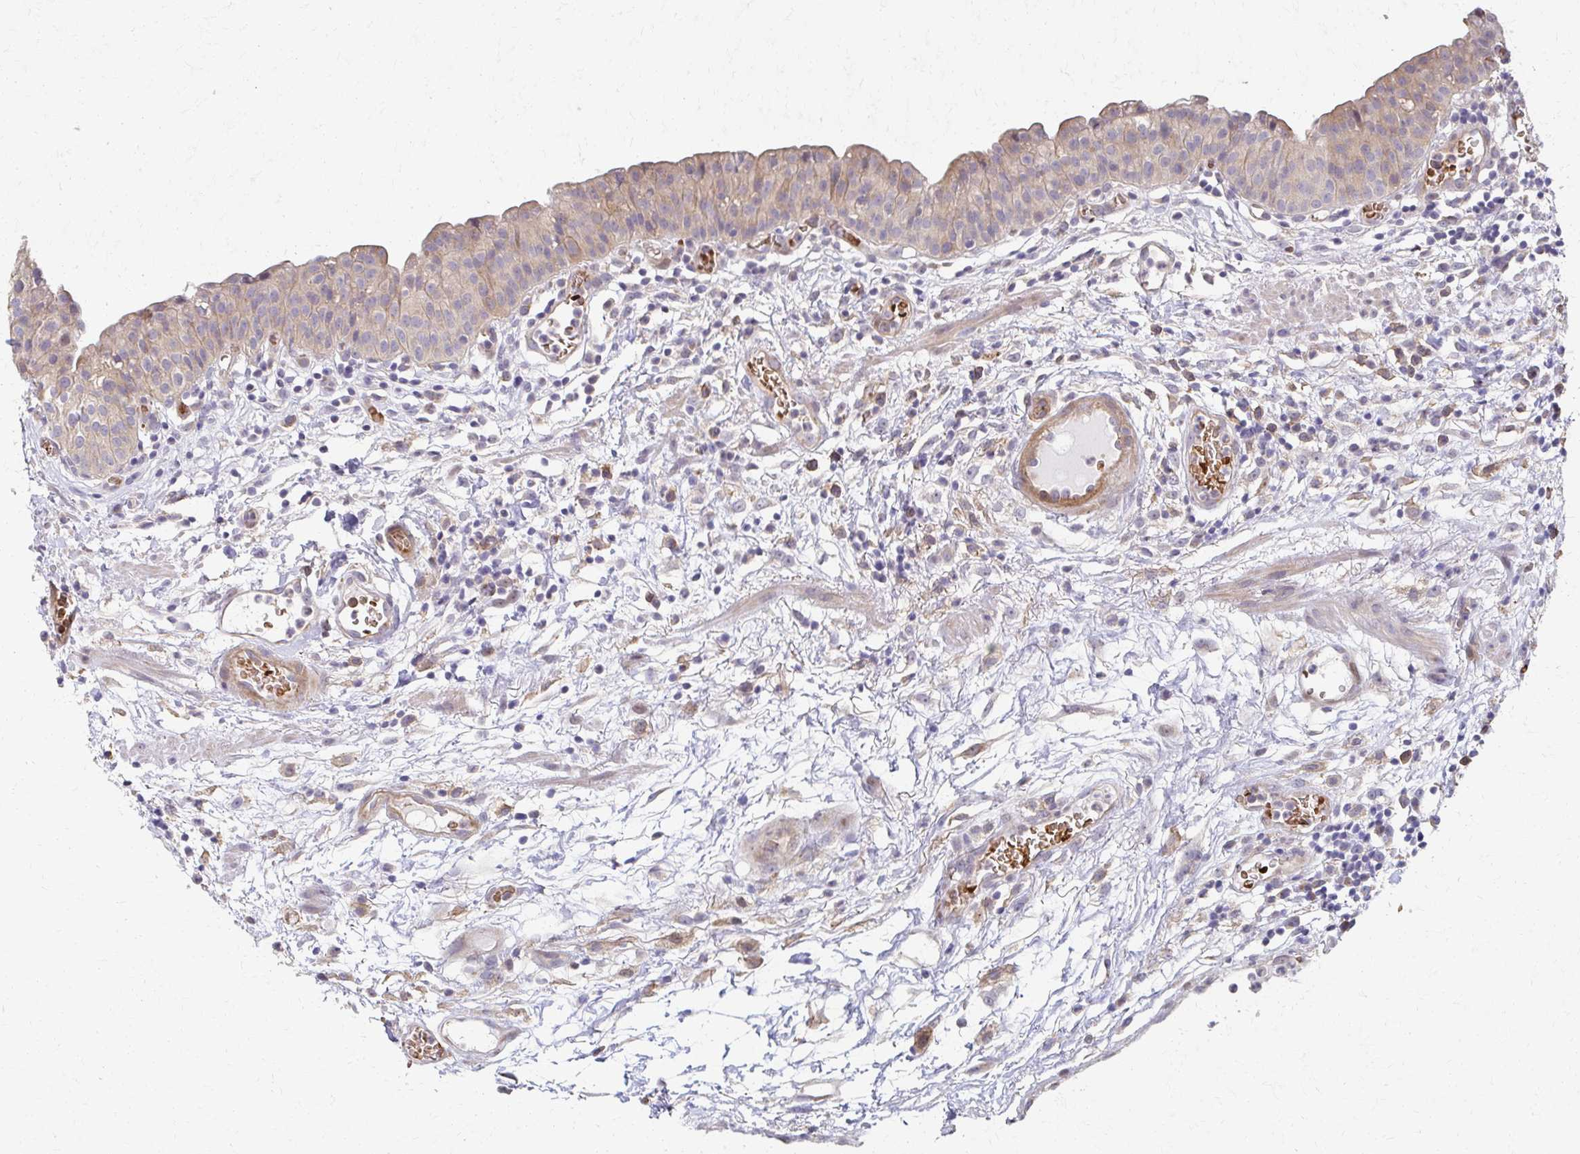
{"staining": {"intensity": "moderate", "quantity": "25%-75%", "location": "cytoplasmic/membranous"}, "tissue": "urinary bladder", "cell_type": "Urothelial cells", "image_type": "normal", "snomed": [{"axis": "morphology", "description": "Normal tissue, NOS"}, {"axis": "morphology", "description": "Inflammation, NOS"}, {"axis": "topography", "description": "Urinary bladder"}], "caption": "Immunohistochemistry (IHC) image of benign urinary bladder: human urinary bladder stained using IHC demonstrates medium levels of moderate protein expression localized specifically in the cytoplasmic/membranous of urothelial cells, appearing as a cytoplasmic/membranous brown color.", "gene": "SKA2", "patient": {"sex": "male", "age": 57}}